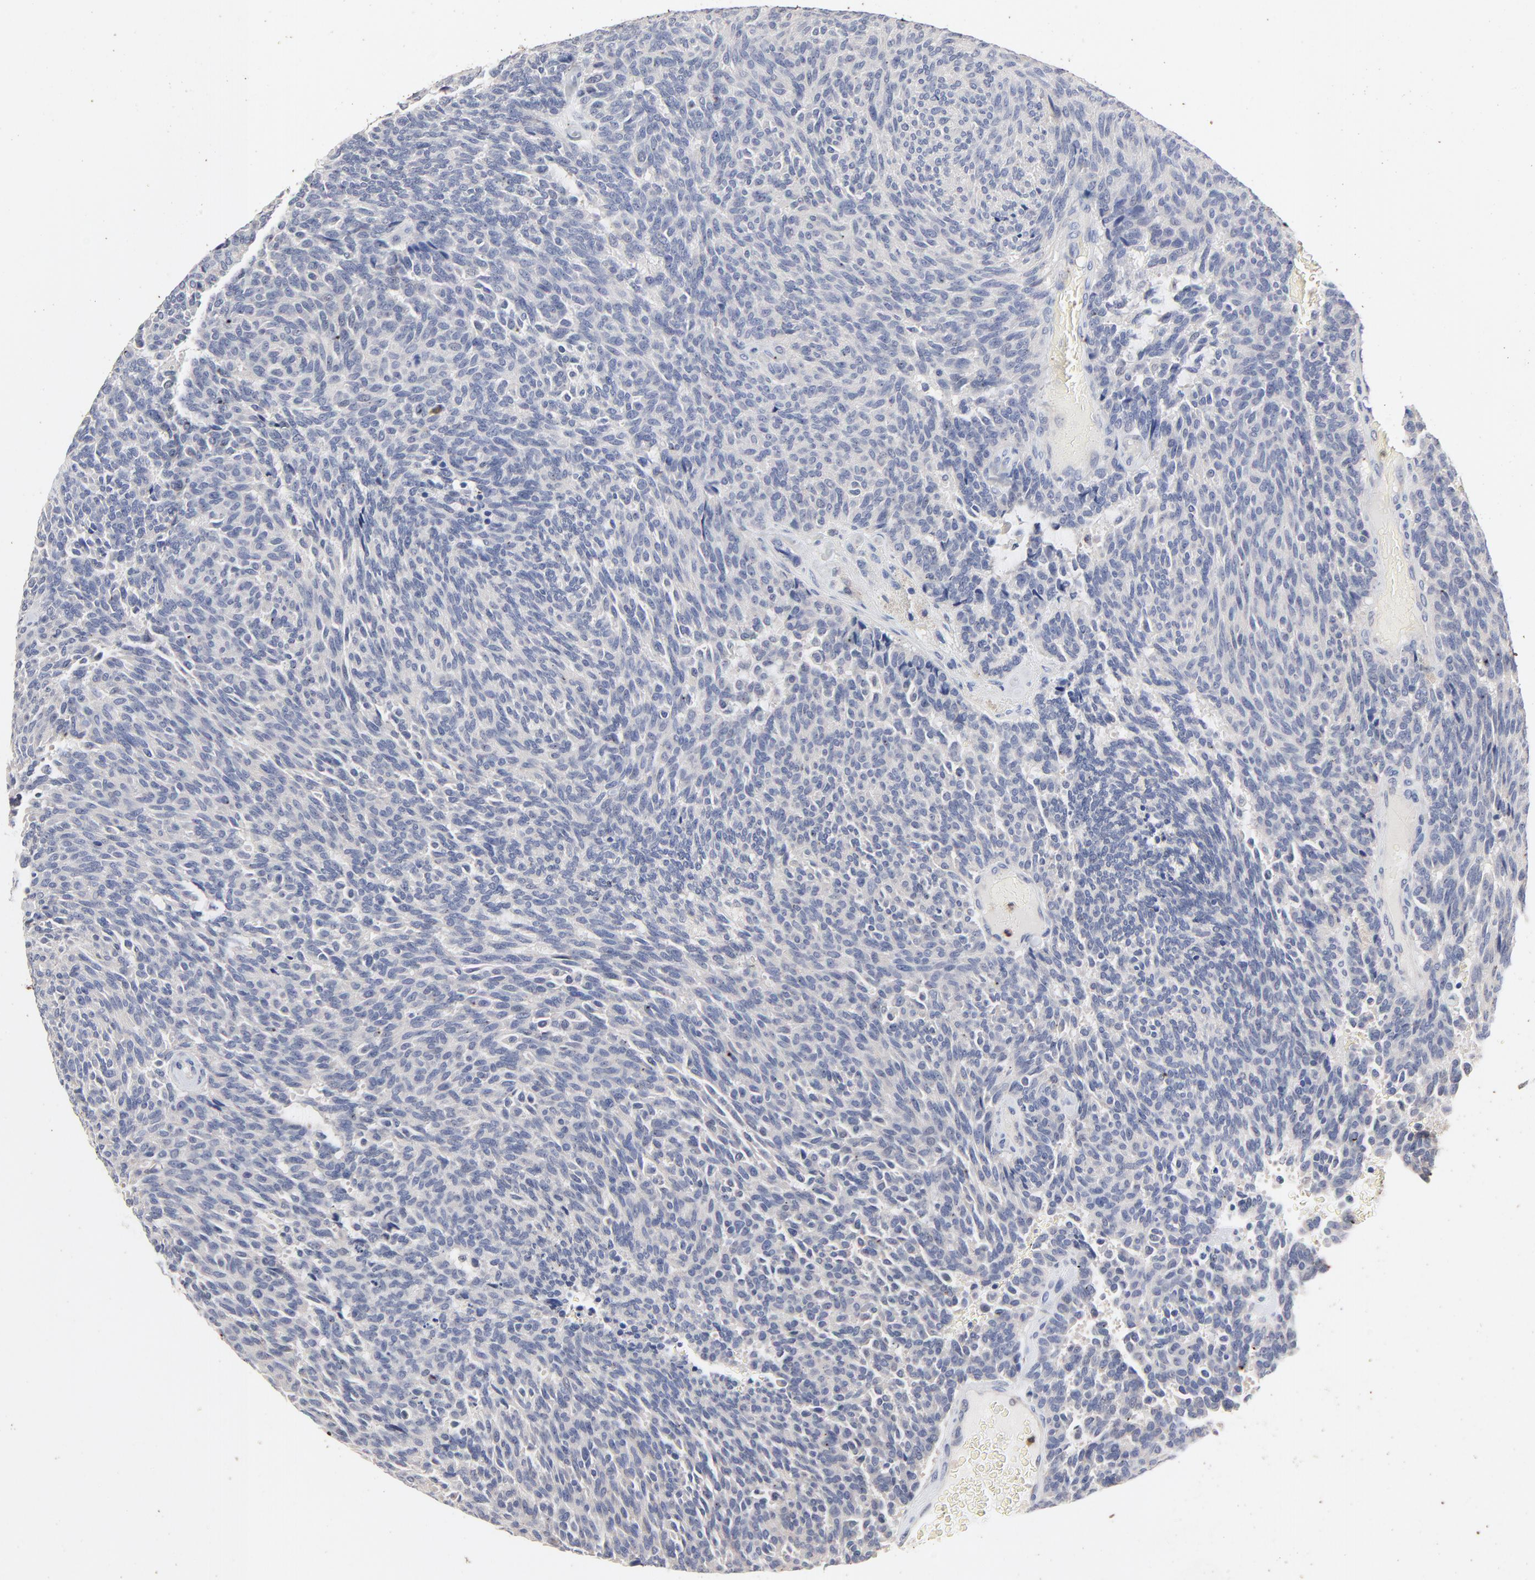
{"staining": {"intensity": "negative", "quantity": "none", "location": "none"}, "tissue": "carcinoid", "cell_type": "Tumor cells", "image_type": "cancer", "snomed": [{"axis": "morphology", "description": "Carcinoid, malignant, NOS"}, {"axis": "topography", "description": "Pancreas"}], "caption": "Protein analysis of malignant carcinoid displays no significant staining in tumor cells. Brightfield microscopy of IHC stained with DAB (brown) and hematoxylin (blue), captured at high magnification.", "gene": "AADAC", "patient": {"sex": "female", "age": 54}}